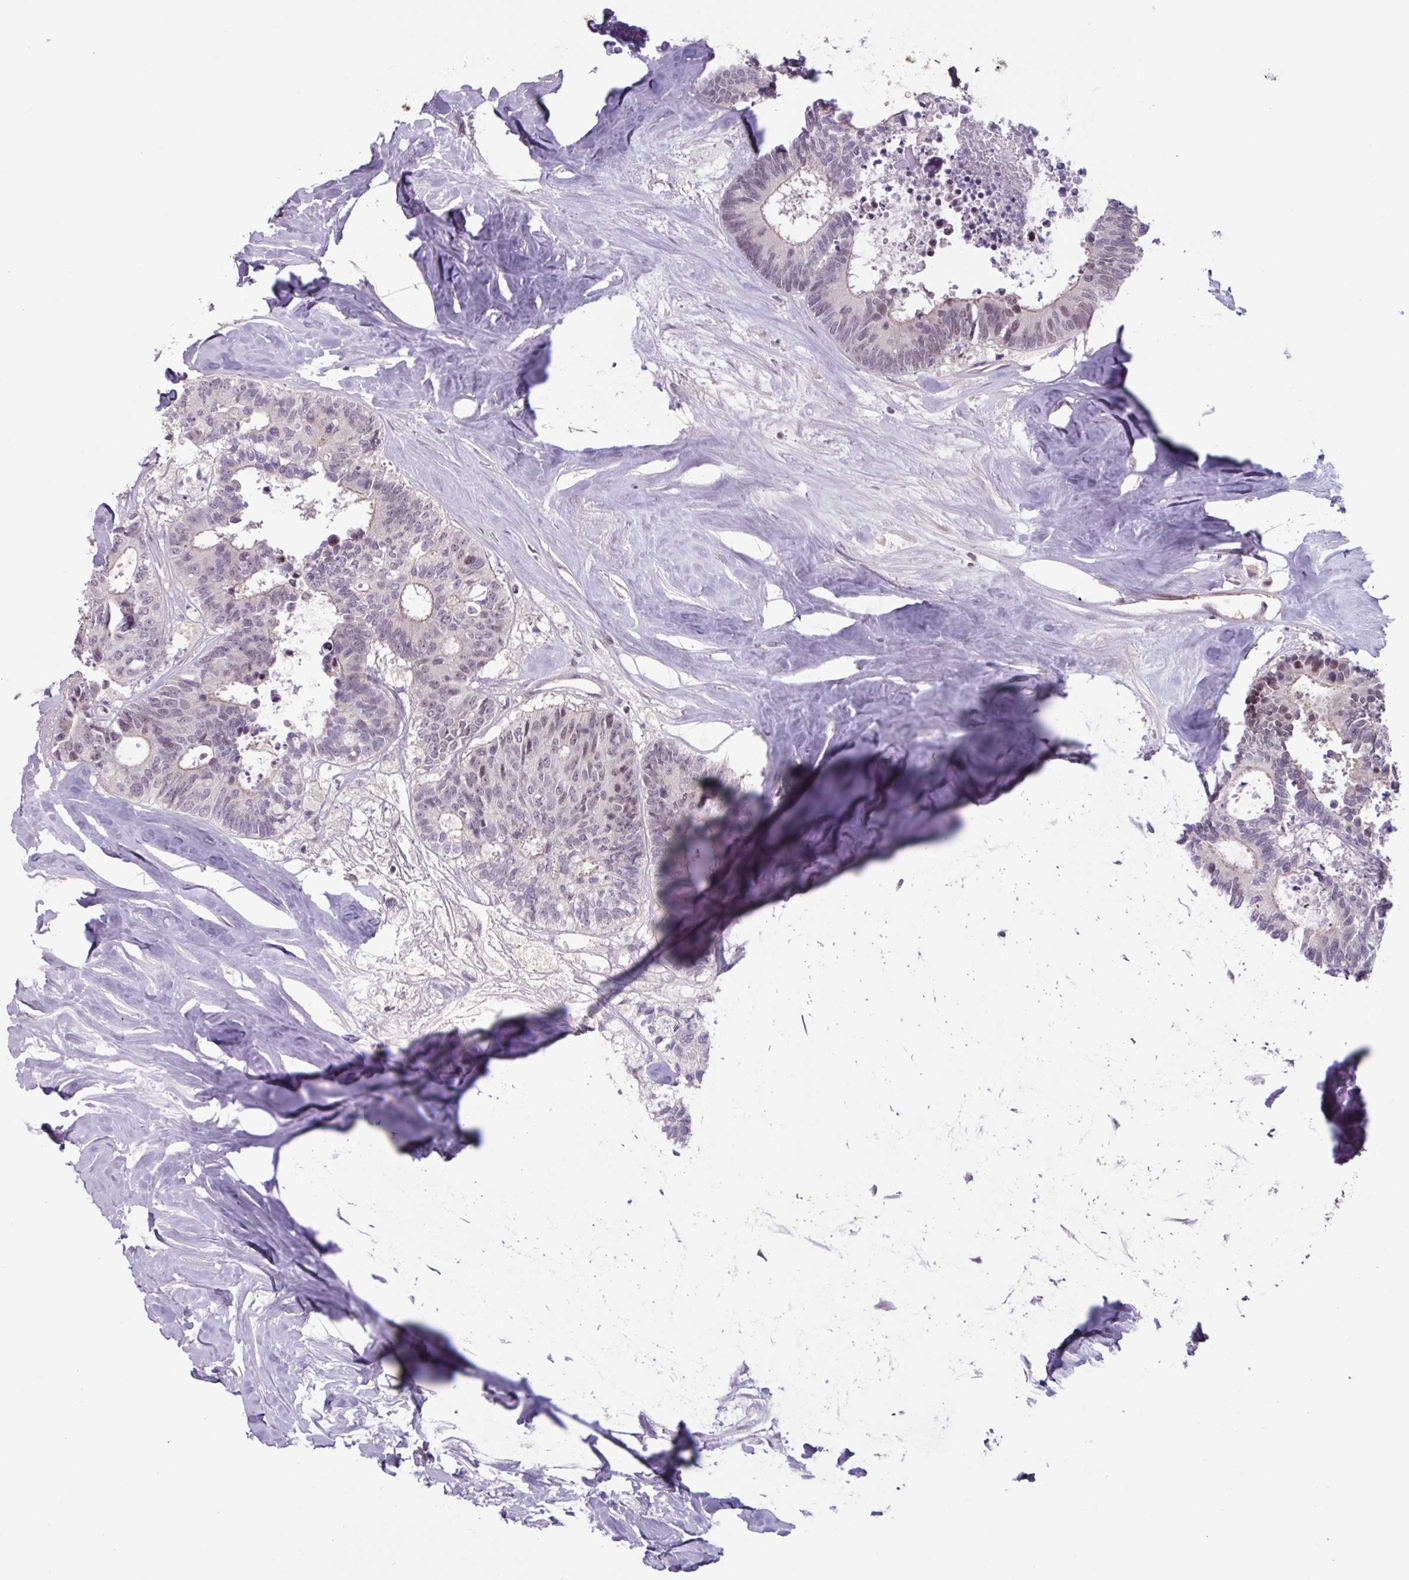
{"staining": {"intensity": "negative", "quantity": "none", "location": "none"}, "tissue": "colorectal cancer", "cell_type": "Tumor cells", "image_type": "cancer", "snomed": [{"axis": "morphology", "description": "Adenocarcinoma, NOS"}, {"axis": "topography", "description": "Colon"}, {"axis": "topography", "description": "Rectum"}], "caption": "Tumor cells are negative for brown protein staining in colorectal cancer.", "gene": "ZNF575", "patient": {"sex": "male", "age": 57}}